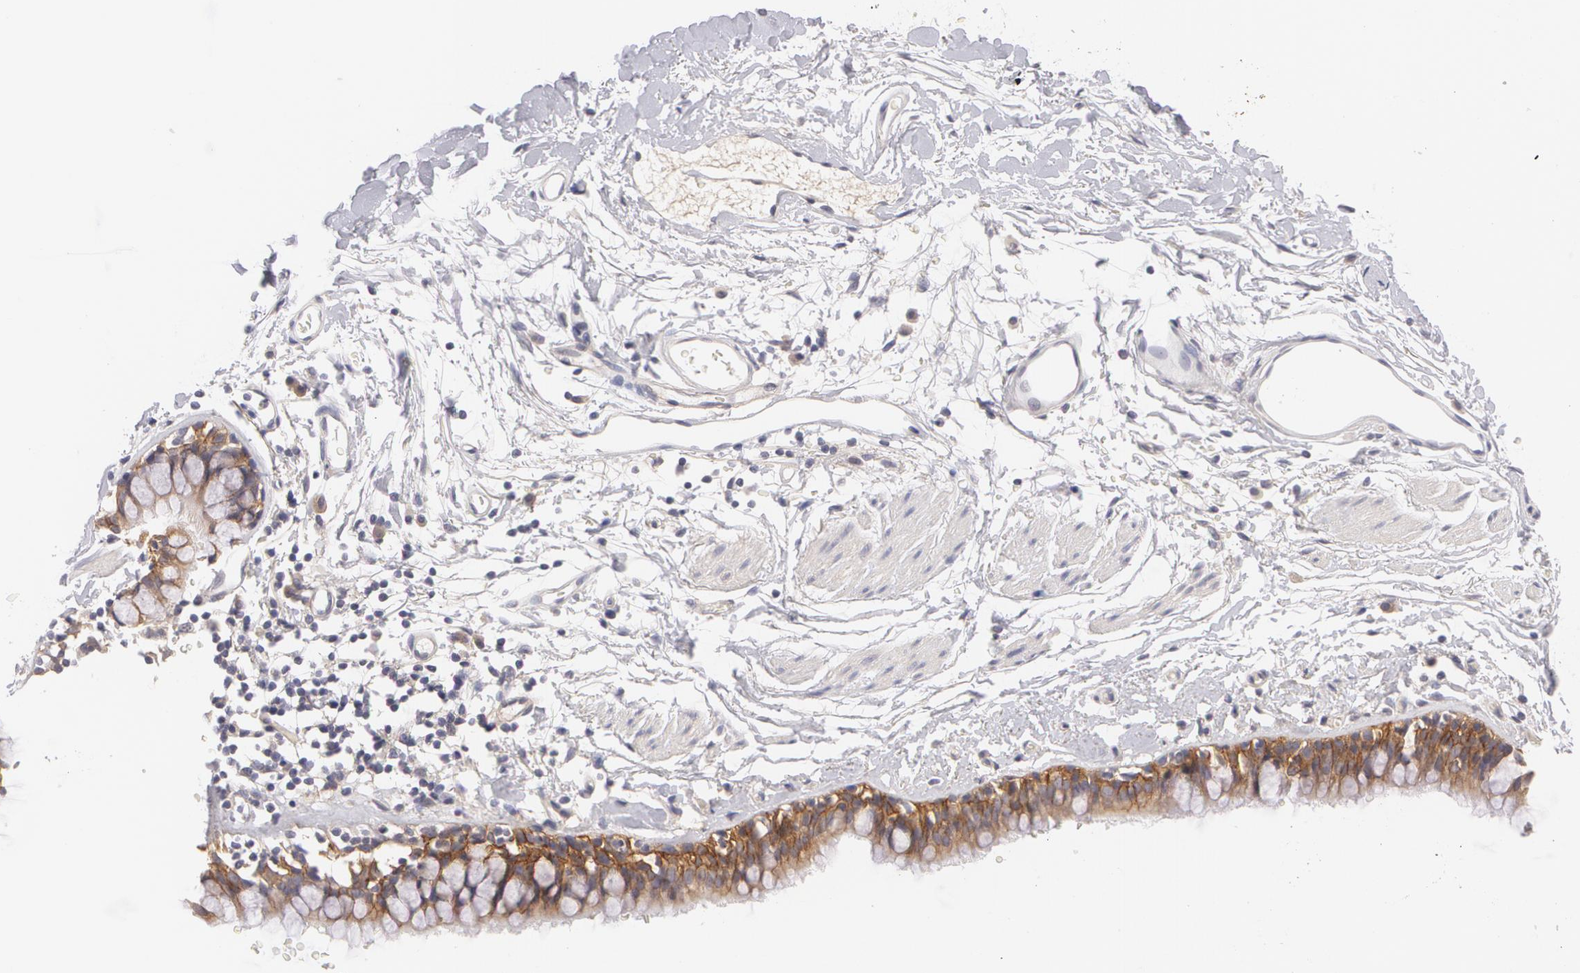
{"staining": {"intensity": "strong", "quantity": ">75%", "location": "cytoplasmic/membranous"}, "tissue": "bronchus", "cell_type": "Respiratory epithelial cells", "image_type": "normal", "snomed": [{"axis": "morphology", "description": "Normal tissue, NOS"}, {"axis": "topography", "description": "Lymph node of abdomen"}, {"axis": "topography", "description": "Lymph node of pelvis"}], "caption": "Immunohistochemistry micrograph of unremarkable bronchus: bronchus stained using IHC exhibits high levels of strong protein expression localized specifically in the cytoplasmic/membranous of respiratory epithelial cells, appearing as a cytoplasmic/membranous brown color.", "gene": "CASK", "patient": {"sex": "female", "age": 65}}